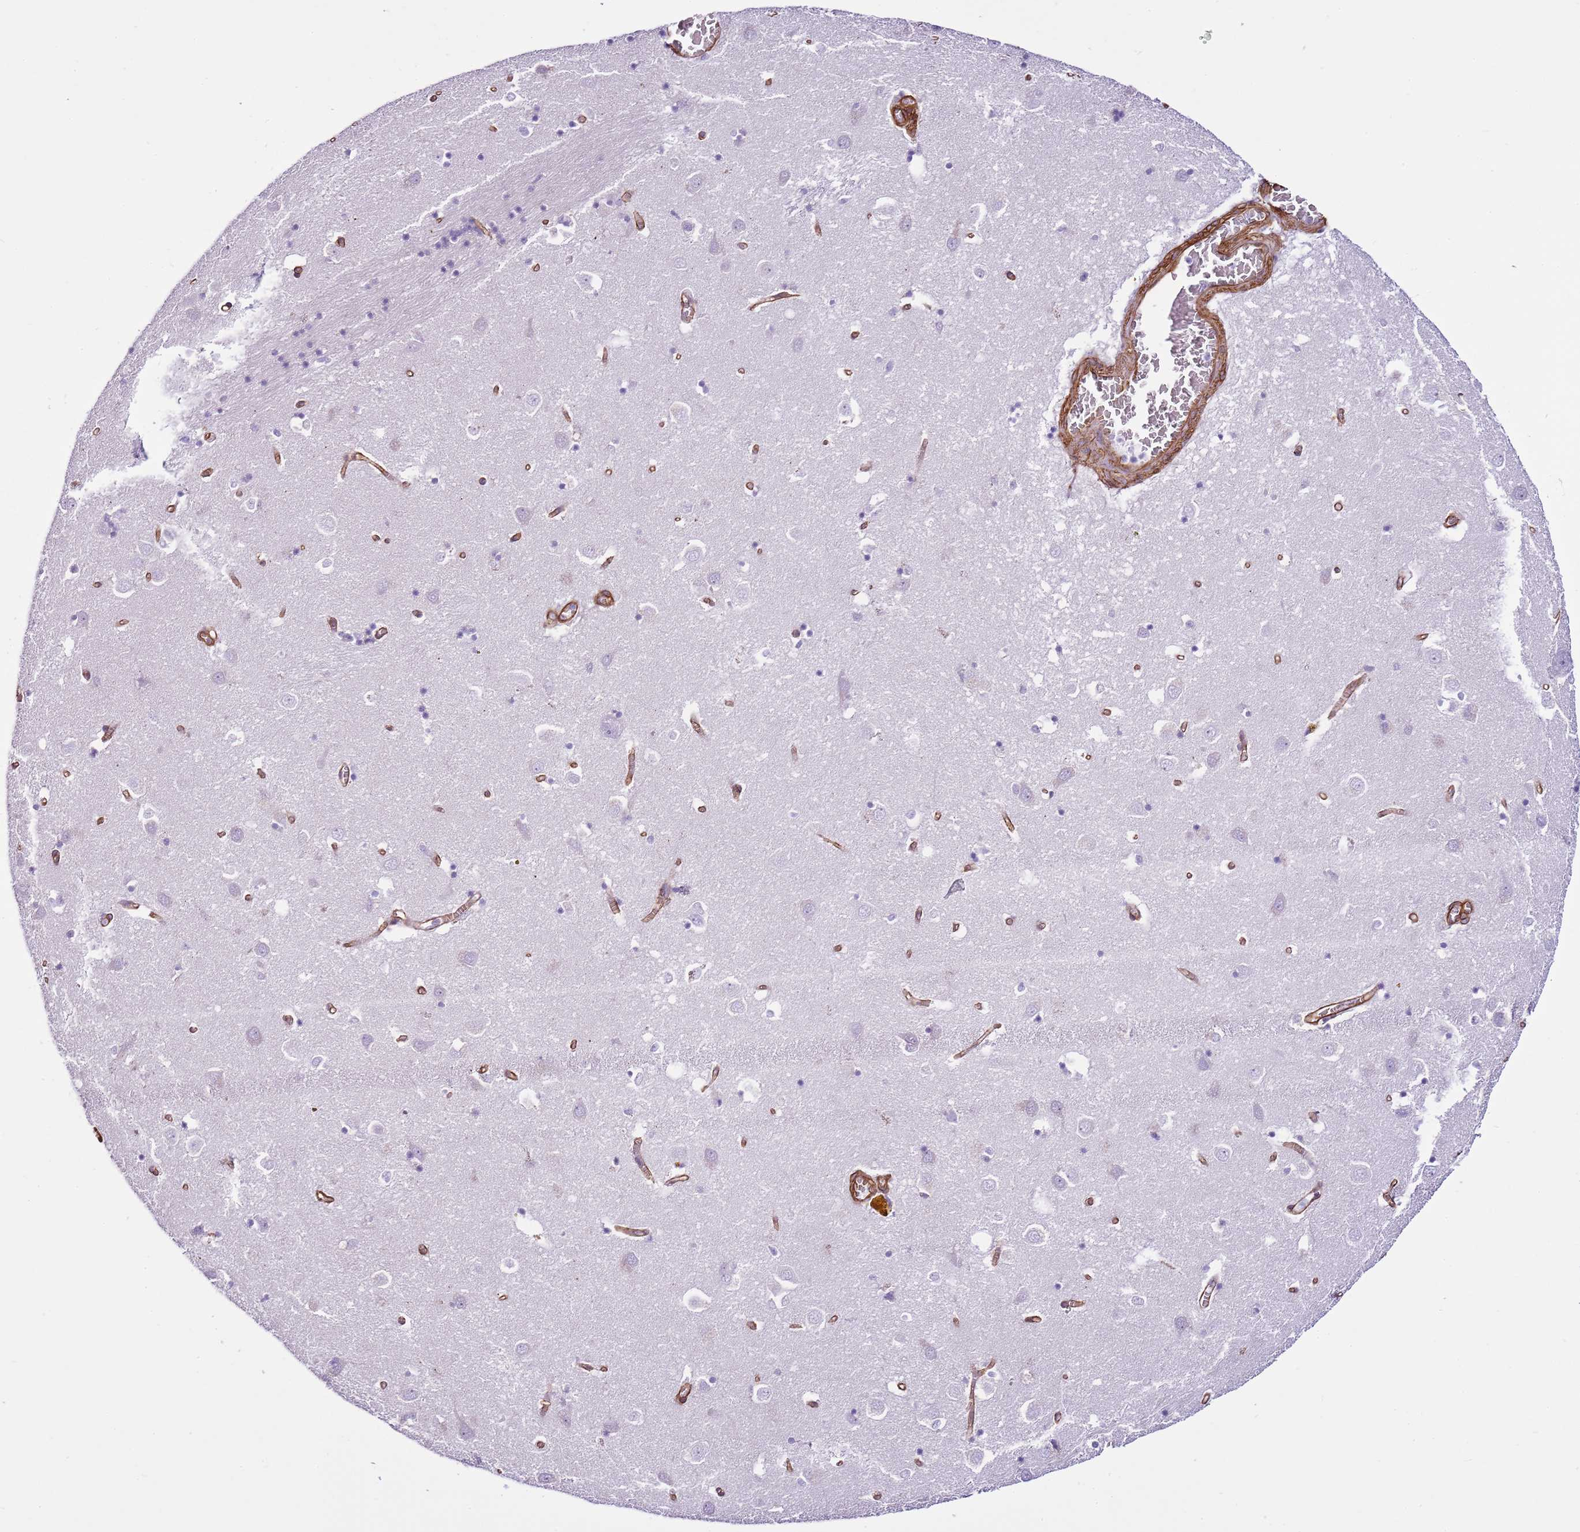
{"staining": {"intensity": "negative", "quantity": "none", "location": "none"}, "tissue": "caudate", "cell_type": "Glial cells", "image_type": "normal", "snomed": [{"axis": "morphology", "description": "Normal tissue, NOS"}, {"axis": "topography", "description": "Lateral ventricle wall"}], "caption": "Immunohistochemistry (IHC) photomicrograph of normal human caudate stained for a protein (brown), which demonstrates no expression in glial cells. The staining was performed using DAB (3,3'-diaminobenzidine) to visualize the protein expression in brown, while the nuclei were stained in blue with hematoxylin (Magnification: 20x).", "gene": "CTDSPL", "patient": {"sex": "male", "age": 70}}